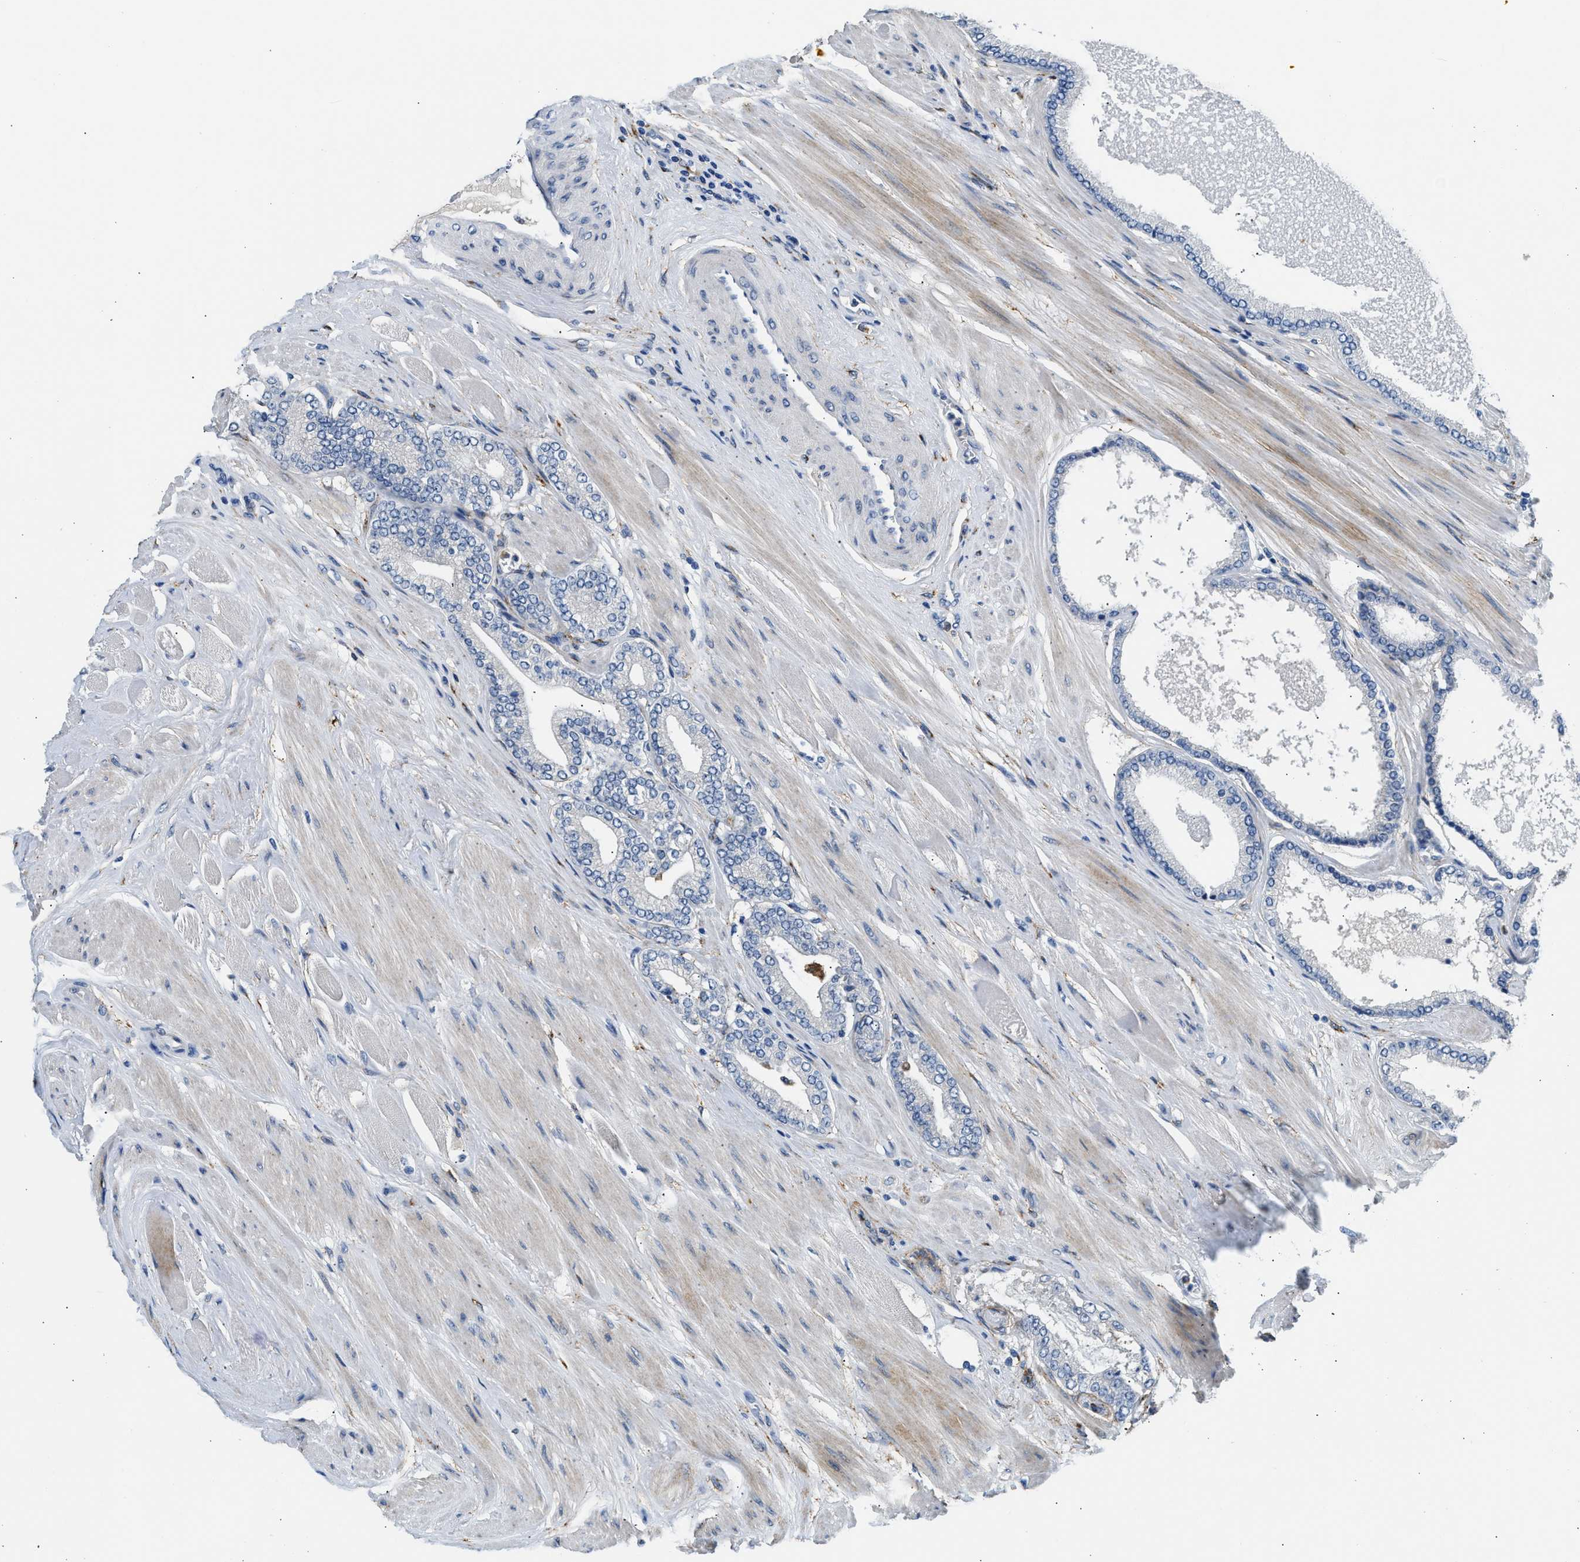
{"staining": {"intensity": "negative", "quantity": "none", "location": "none"}, "tissue": "prostate cancer", "cell_type": "Tumor cells", "image_type": "cancer", "snomed": [{"axis": "morphology", "description": "Adenocarcinoma, High grade"}, {"axis": "topography", "description": "Prostate"}], "caption": "High power microscopy image of an IHC photomicrograph of adenocarcinoma (high-grade) (prostate), revealing no significant positivity in tumor cells.", "gene": "LRP1", "patient": {"sex": "male", "age": 61}}